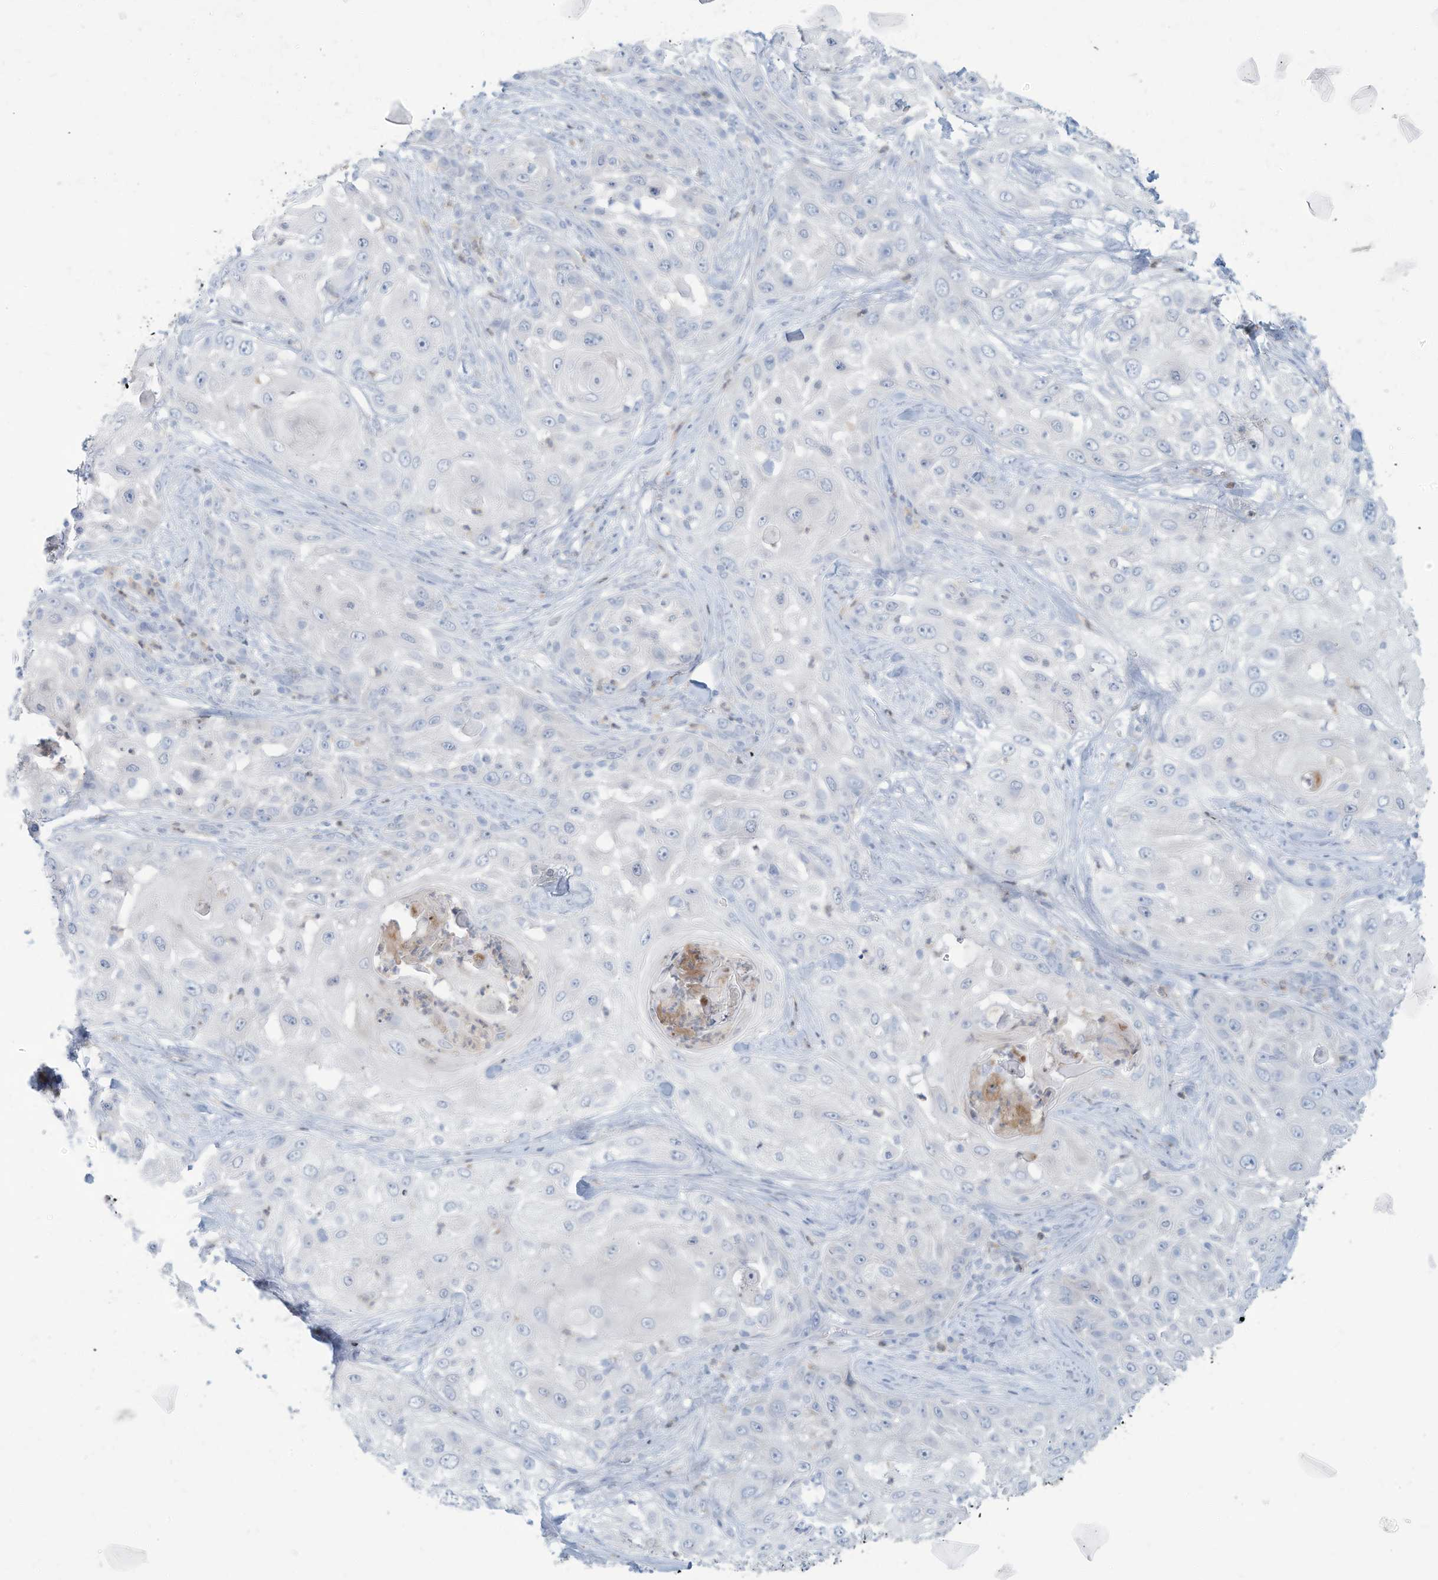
{"staining": {"intensity": "negative", "quantity": "none", "location": "none"}, "tissue": "skin cancer", "cell_type": "Tumor cells", "image_type": "cancer", "snomed": [{"axis": "morphology", "description": "Squamous cell carcinoma, NOS"}, {"axis": "topography", "description": "Skin"}], "caption": "DAB (3,3'-diaminobenzidine) immunohistochemical staining of skin cancer displays no significant staining in tumor cells.", "gene": "ERI2", "patient": {"sex": "female", "age": 44}}